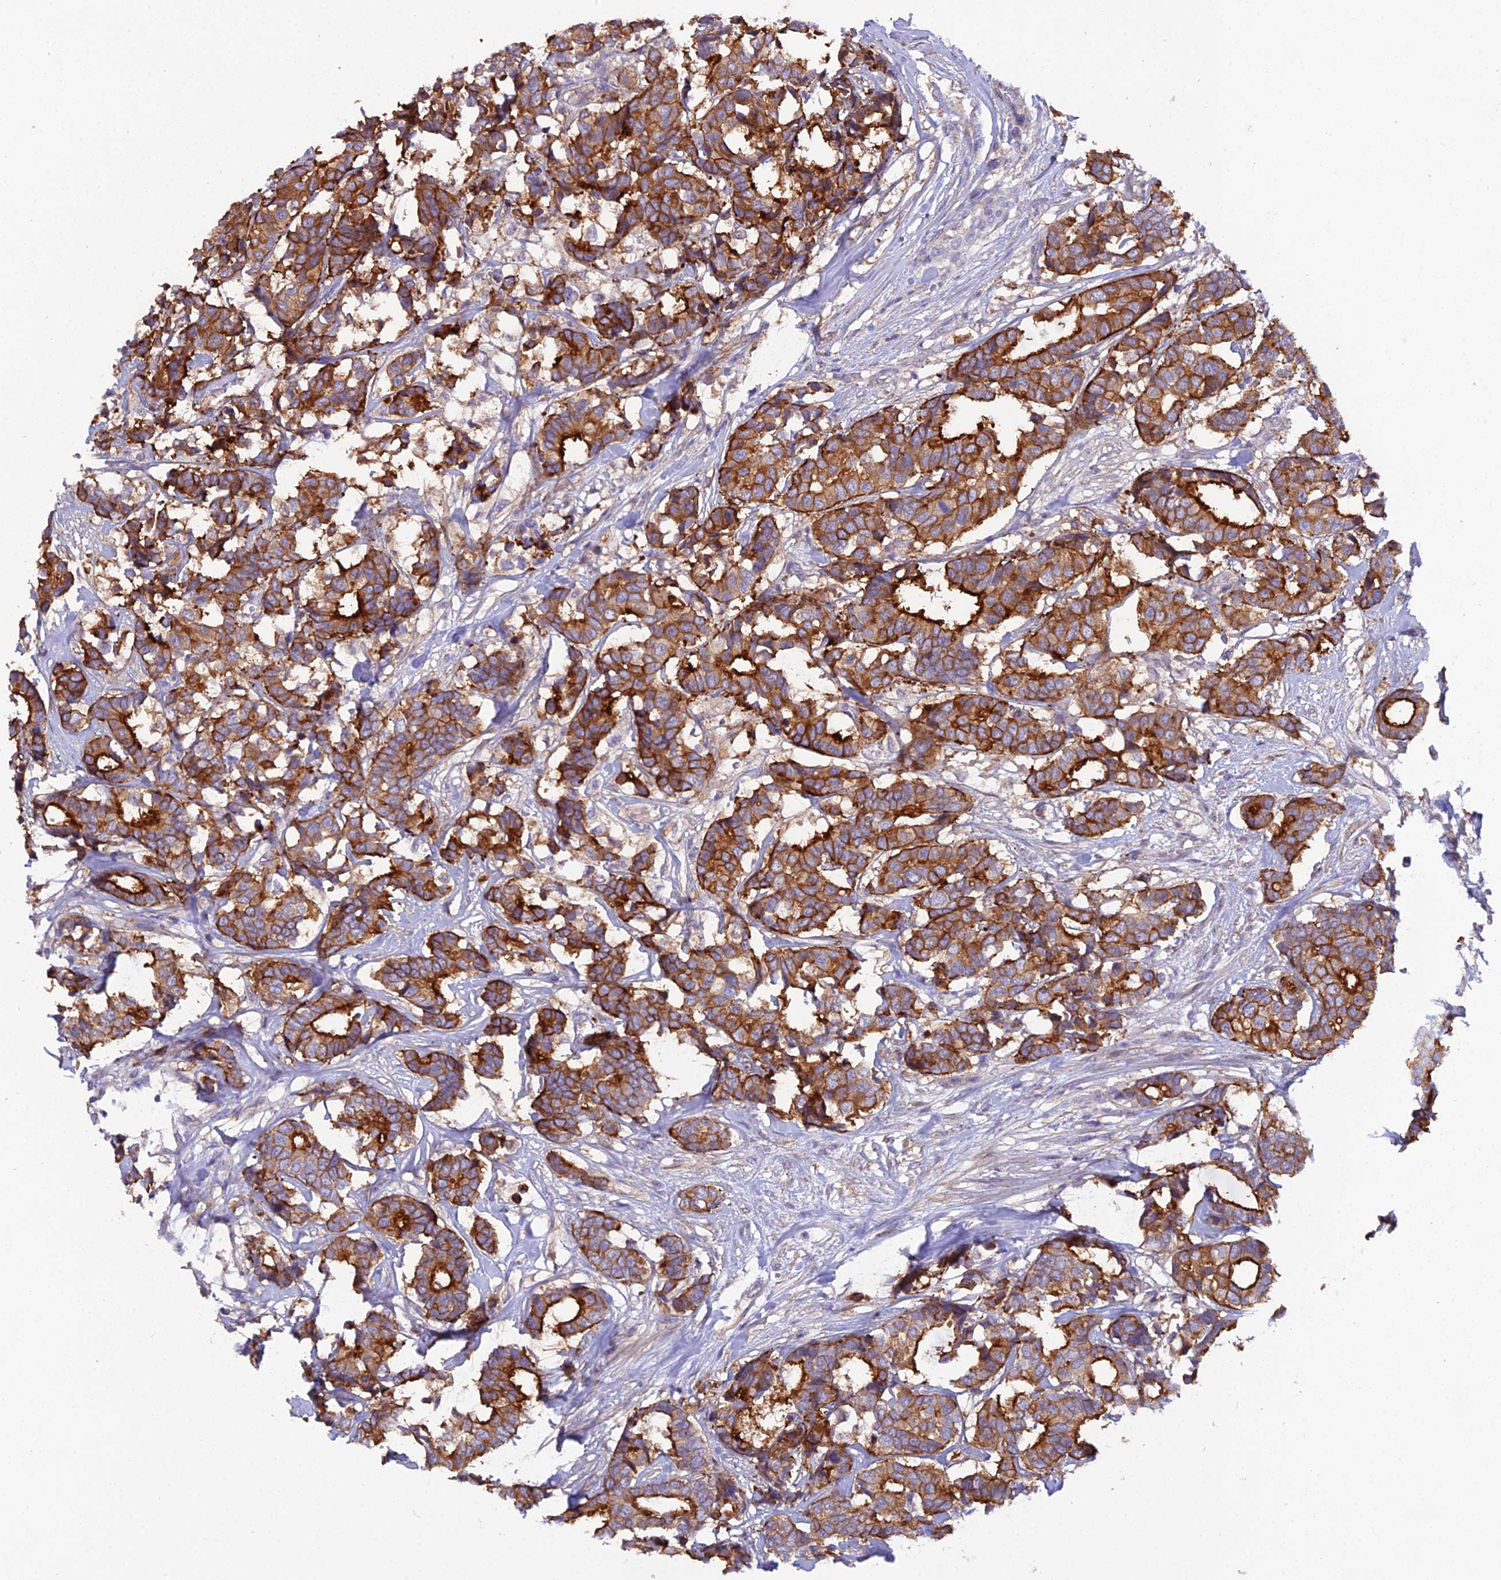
{"staining": {"intensity": "strong", "quantity": ">75%", "location": "cytoplasmic/membranous"}, "tissue": "breast cancer", "cell_type": "Tumor cells", "image_type": "cancer", "snomed": [{"axis": "morphology", "description": "Normal tissue, NOS"}, {"axis": "morphology", "description": "Duct carcinoma"}, {"axis": "topography", "description": "Breast"}], "caption": "A high amount of strong cytoplasmic/membranous positivity is identified in approximately >75% of tumor cells in breast cancer (invasive ductal carcinoma) tissue. The protein is stained brown, and the nuclei are stained in blue (DAB (3,3'-diaminobenzidine) IHC with brightfield microscopy, high magnification).", "gene": "CFAP47", "patient": {"sex": "female", "age": 87}}